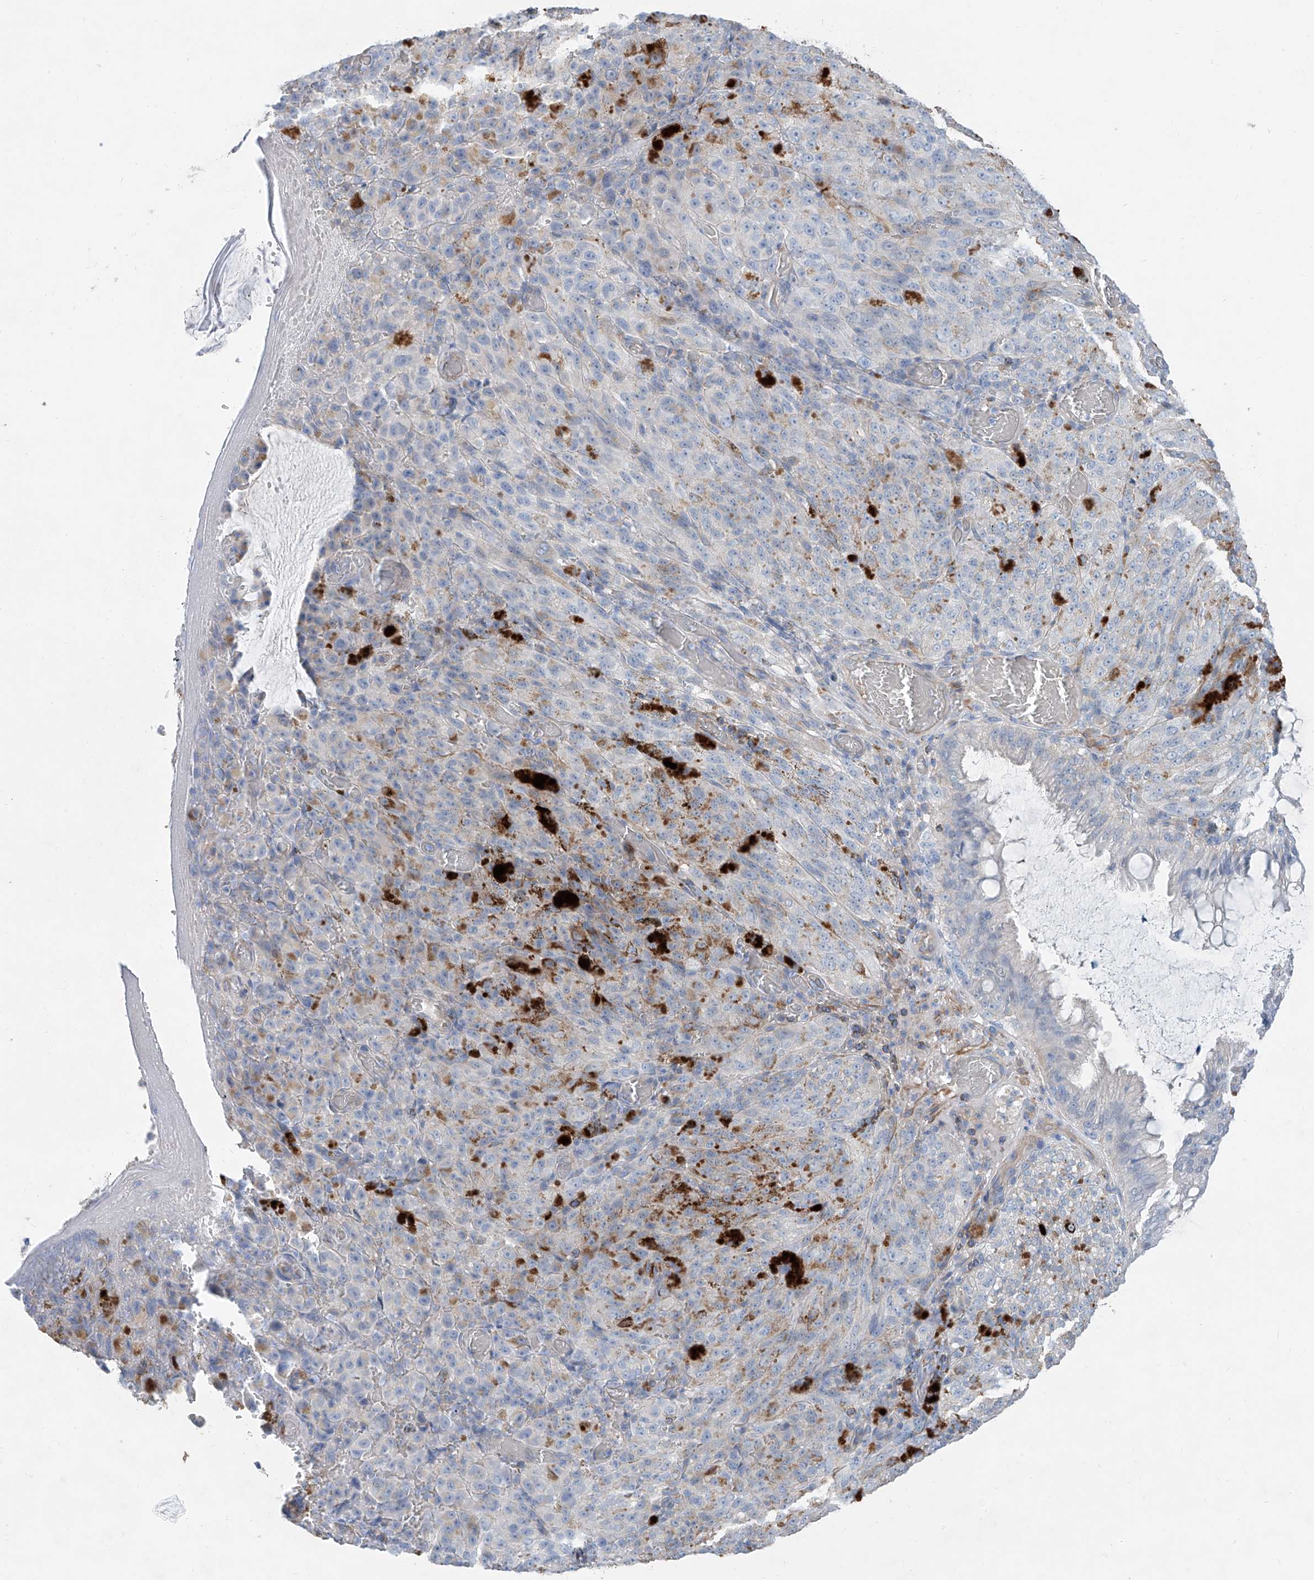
{"staining": {"intensity": "negative", "quantity": "none", "location": "none"}, "tissue": "melanoma", "cell_type": "Tumor cells", "image_type": "cancer", "snomed": [{"axis": "morphology", "description": "Malignant melanoma, NOS"}, {"axis": "topography", "description": "Rectum"}], "caption": "Immunohistochemistry photomicrograph of neoplastic tissue: melanoma stained with DAB (3,3'-diaminobenzidine) displays no significant protein staining in tumor cells.", "gene": "ANKRD34A", "patient": {"sex": "female", "age": 81}}